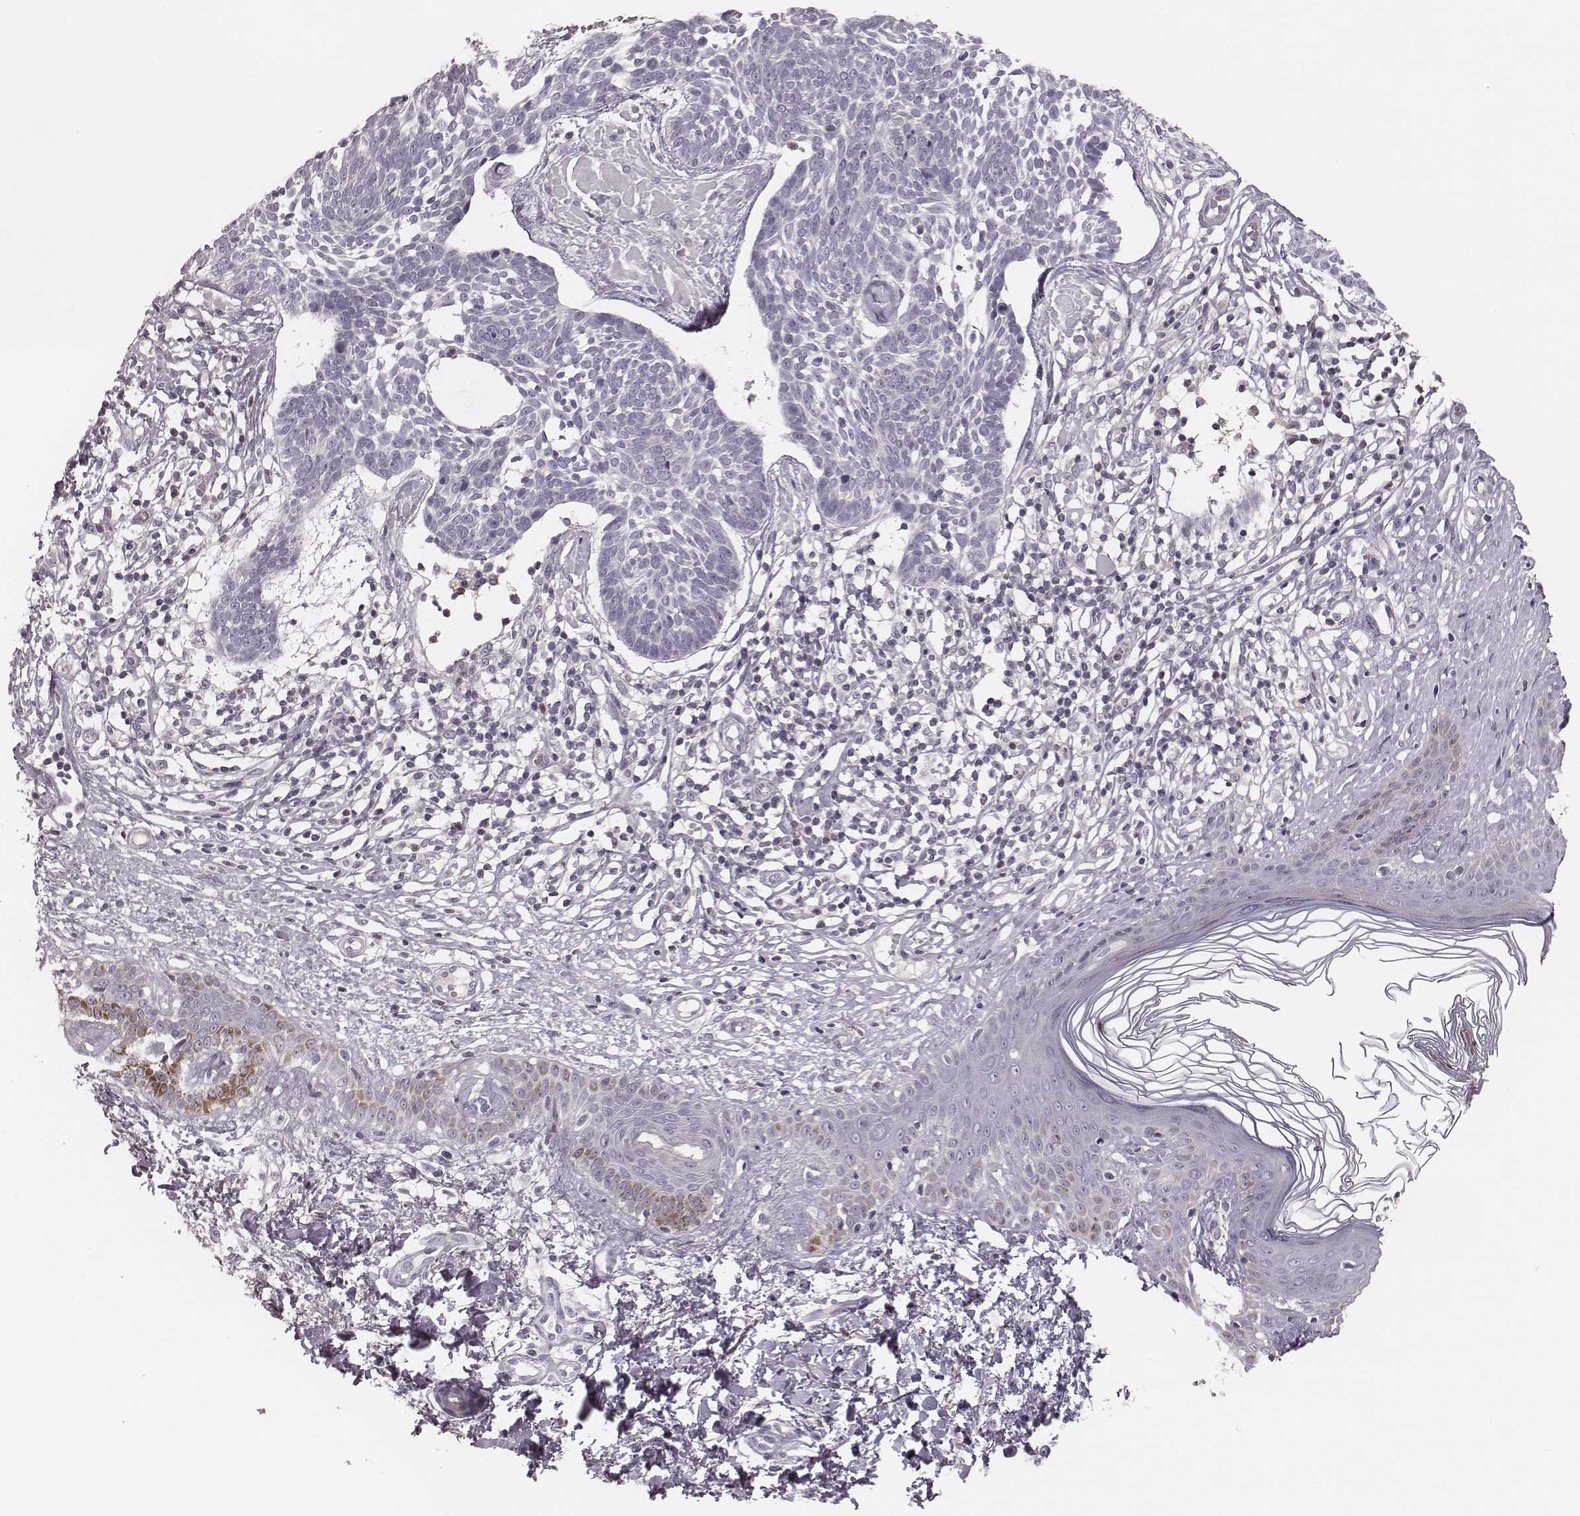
{"staining": {"intensity": "negative", "quantity": "none", "location": "none"}, "tissue": "skin cancer", "cell_type": "Tumor cells", "image_type": "cancer", "snomed": [{"axis": "morphology", "description": "Basal cell carcinoma"}, {"axis": "topography", "description": "Skin"}], "caption": "Tumor cells are negative for brown protein staining in basal cell carcinoma (skin).", "gene": "S100Z", "patient": {"sex": "male", "age": 85}}